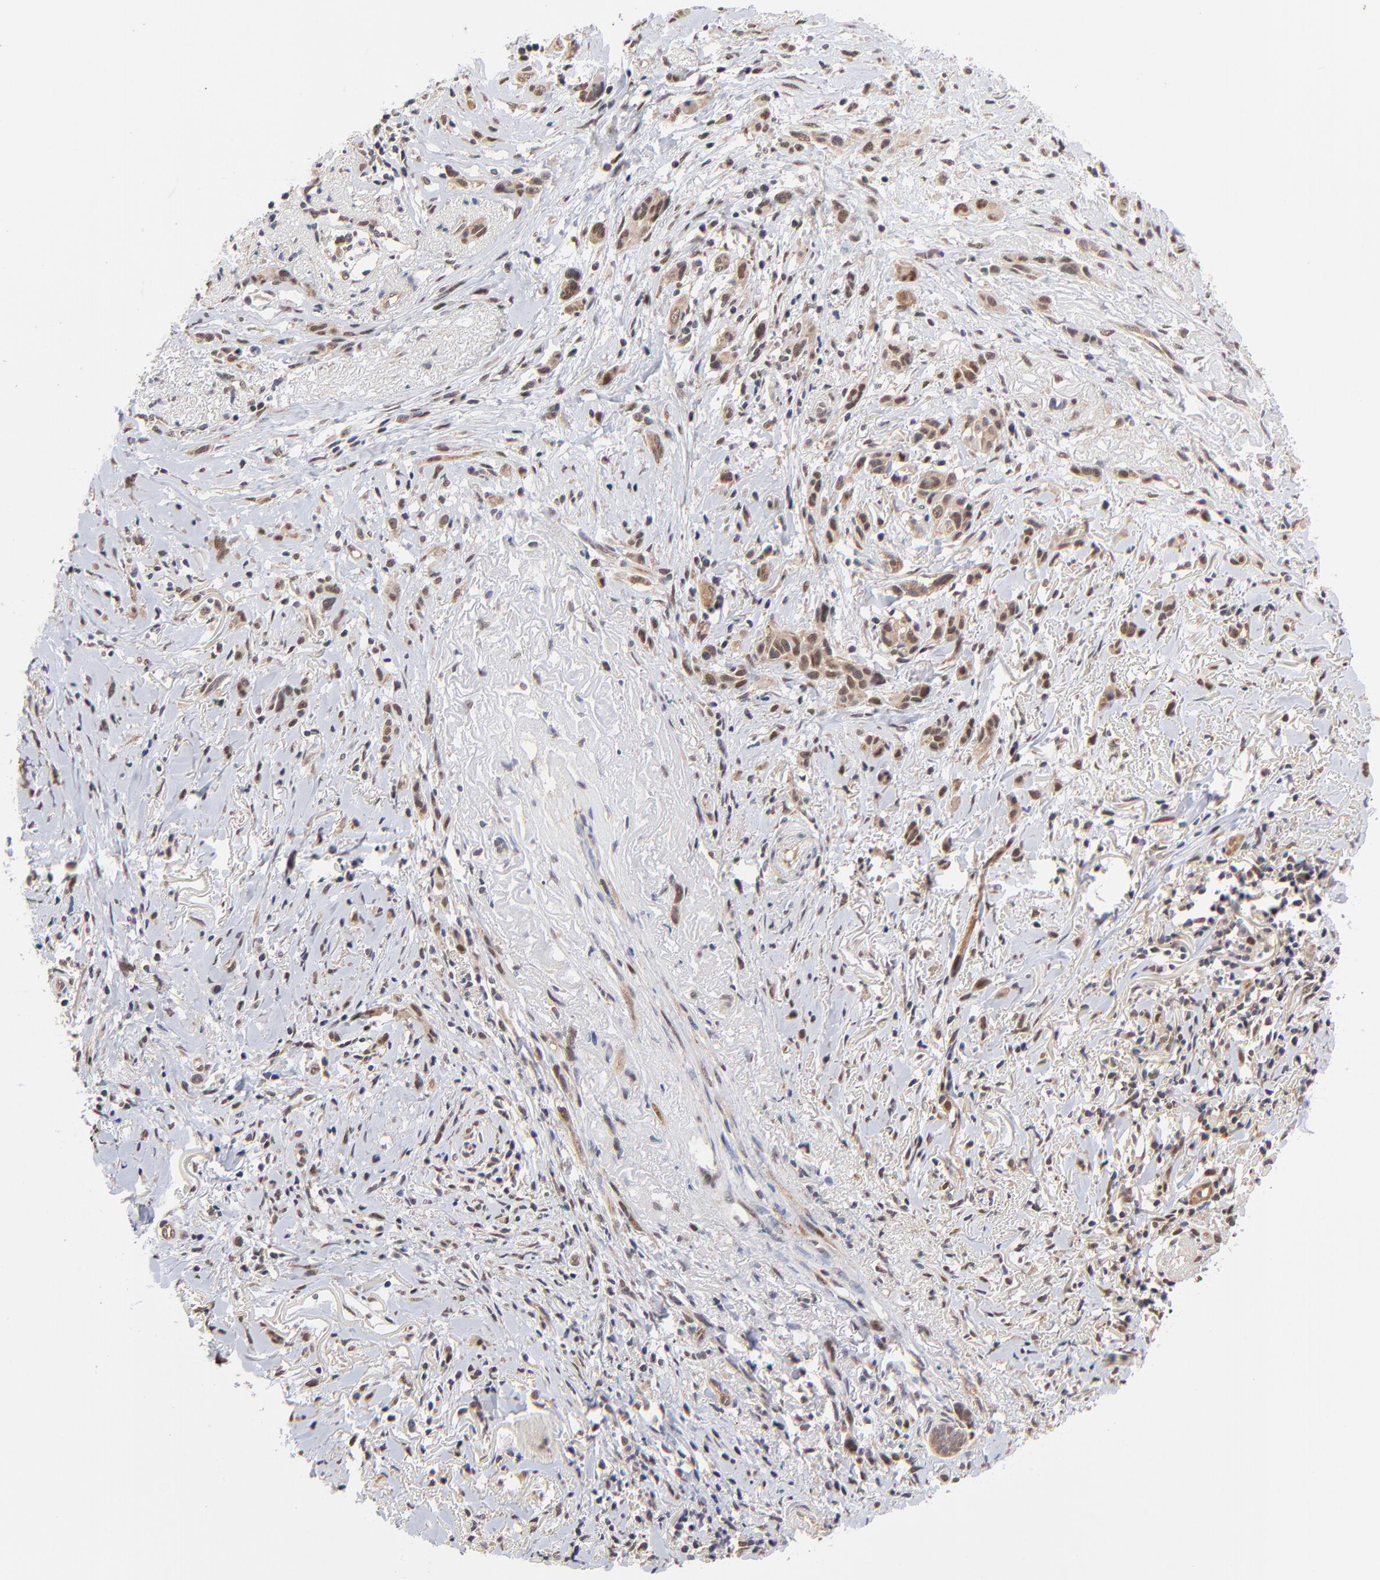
{"staining": {"intensity": "moderate", "quantity": ">75%", "location": "nuclear"}, "tissue": "melanoma", "cell_type": "Tumor cells", "image_type": "cancer", "snomed": [{"axis": "morphology", "description": "Malignant melanoma, NOS"}, {"axis": "topography", "description": "Skin"}], "caption": "DAB (3,3'-diaminobenzidine) immunohistochemical staining of melanoma reveals moderate nuclear protein staining in about >75% of tumor cells.", "gene": "PSMC4", "patient": {"sex": "male", "age": 91}}